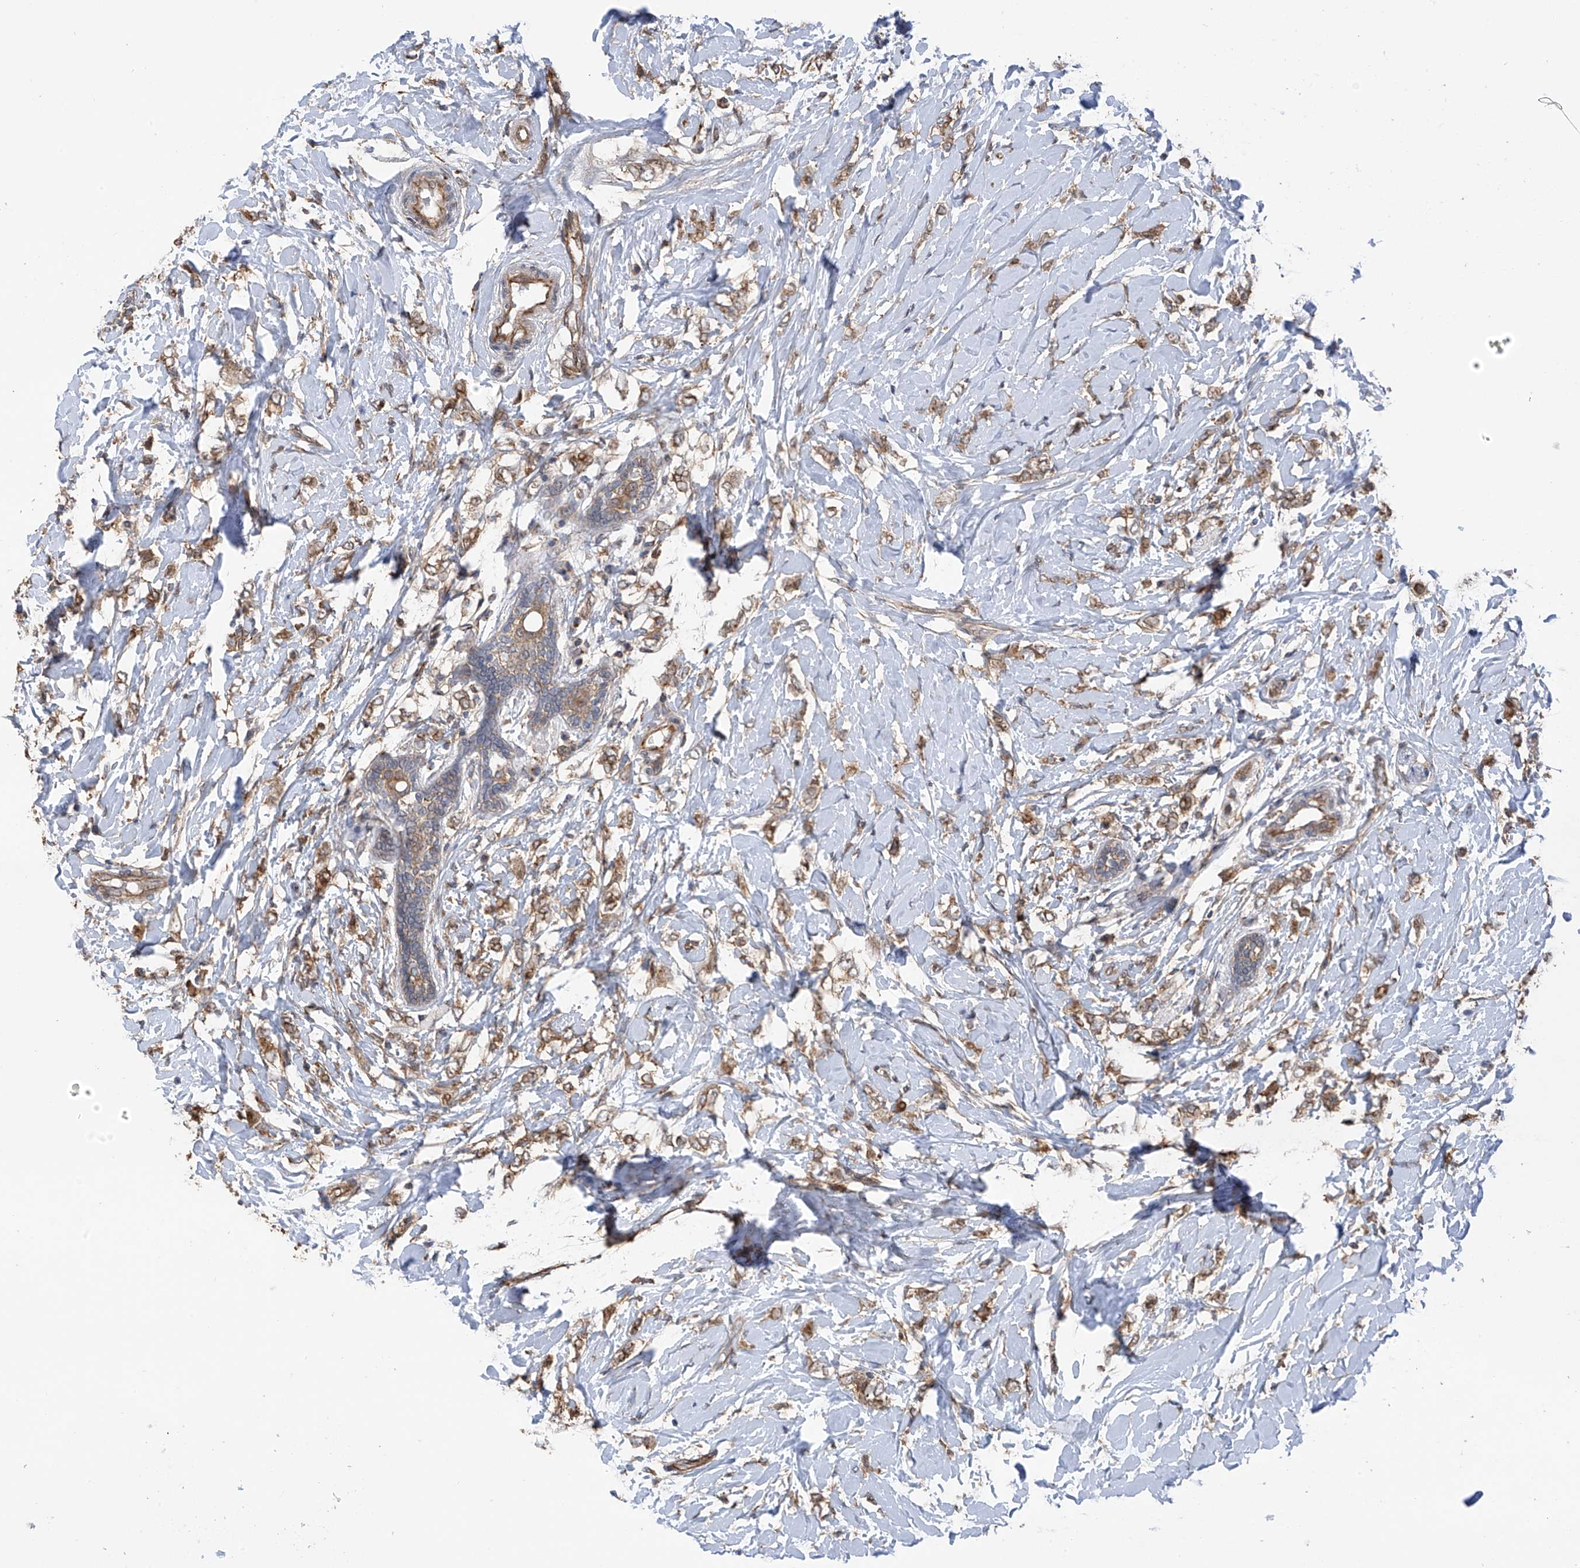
{"staining": {"intensity": "moderate", "quantity": ">75%", "location": "cytoplasmic/membranous"}, "tissue": "breast cancer", "cell_type": "Tumor cells", "image_type": "cancer", "snomed": [{"axis": "morphology", "description": "Normal tissue, NOS"}, {"axis": "morphology", "description": "Lobular carcinoma"}, {"axis": "topography", "description": "Breast"}], "caption": "Immunohistochemistry (IHC) (DAB (3,3'-diaminobenzidine)) staining of human breast cancer displays moderate cytoplasmic/membranous protein positivity in about >75% of tumor cells. The protein of interest is shown in brown color, while the nuclei are stained blue.", "gene": "ZNF189", "patient": {"sex": "female", "age": 47}}